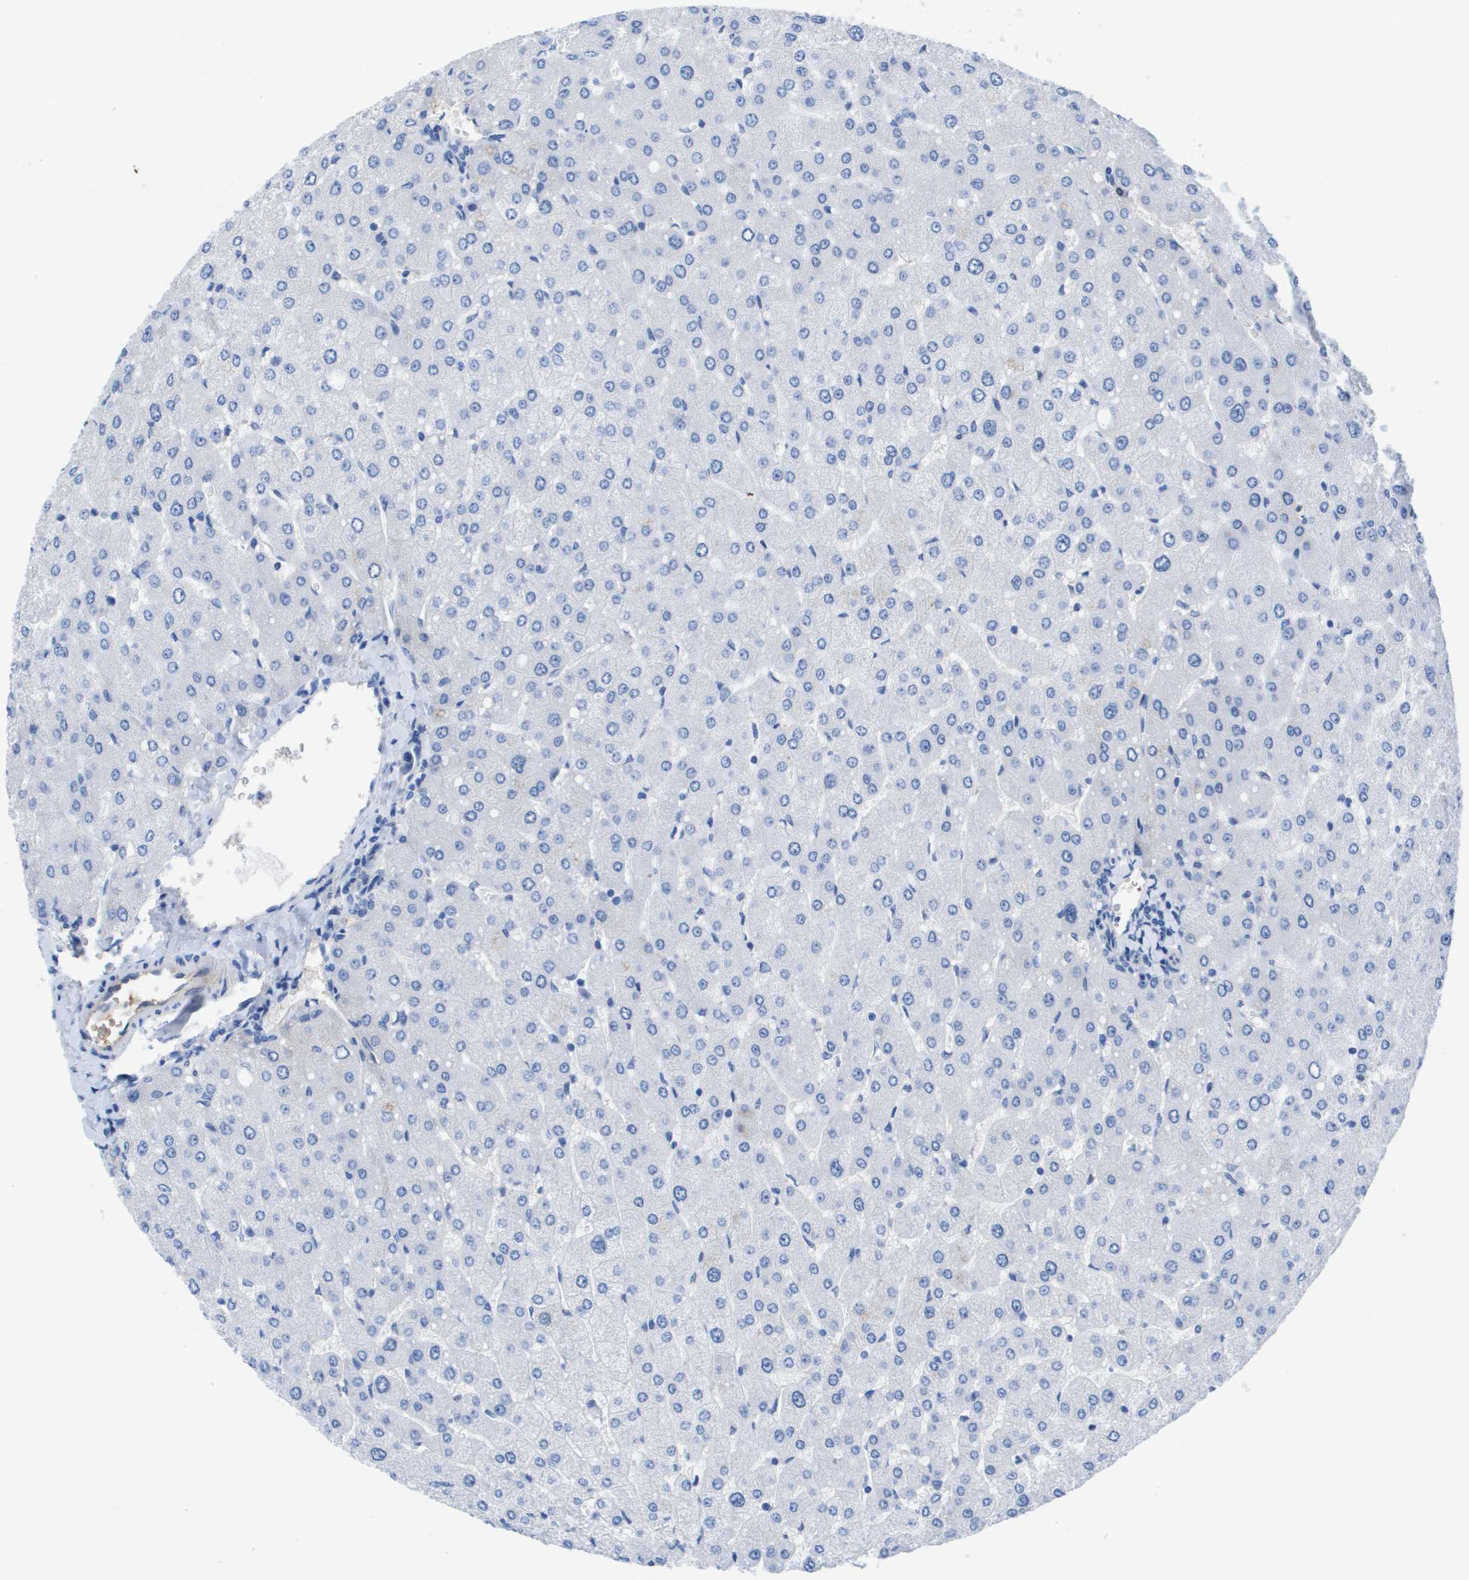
{"staining": {"intensity": "negative", "quantity": "none", "location": "none"}, "tissue": "liver", "cell_type": "Cholangiocytes", "image_type": "normal", "snomed": [{"axis": "morphology", "description": "Normal tissue, NOS"}, {"axis": "topography", "description": "Liver"}], "caption": "Human liver stained for a protein using IHC exhibits no expression in cholangiocytes.", "gene": "APOA1", "patient": {"sex": "male", "age": 55}}